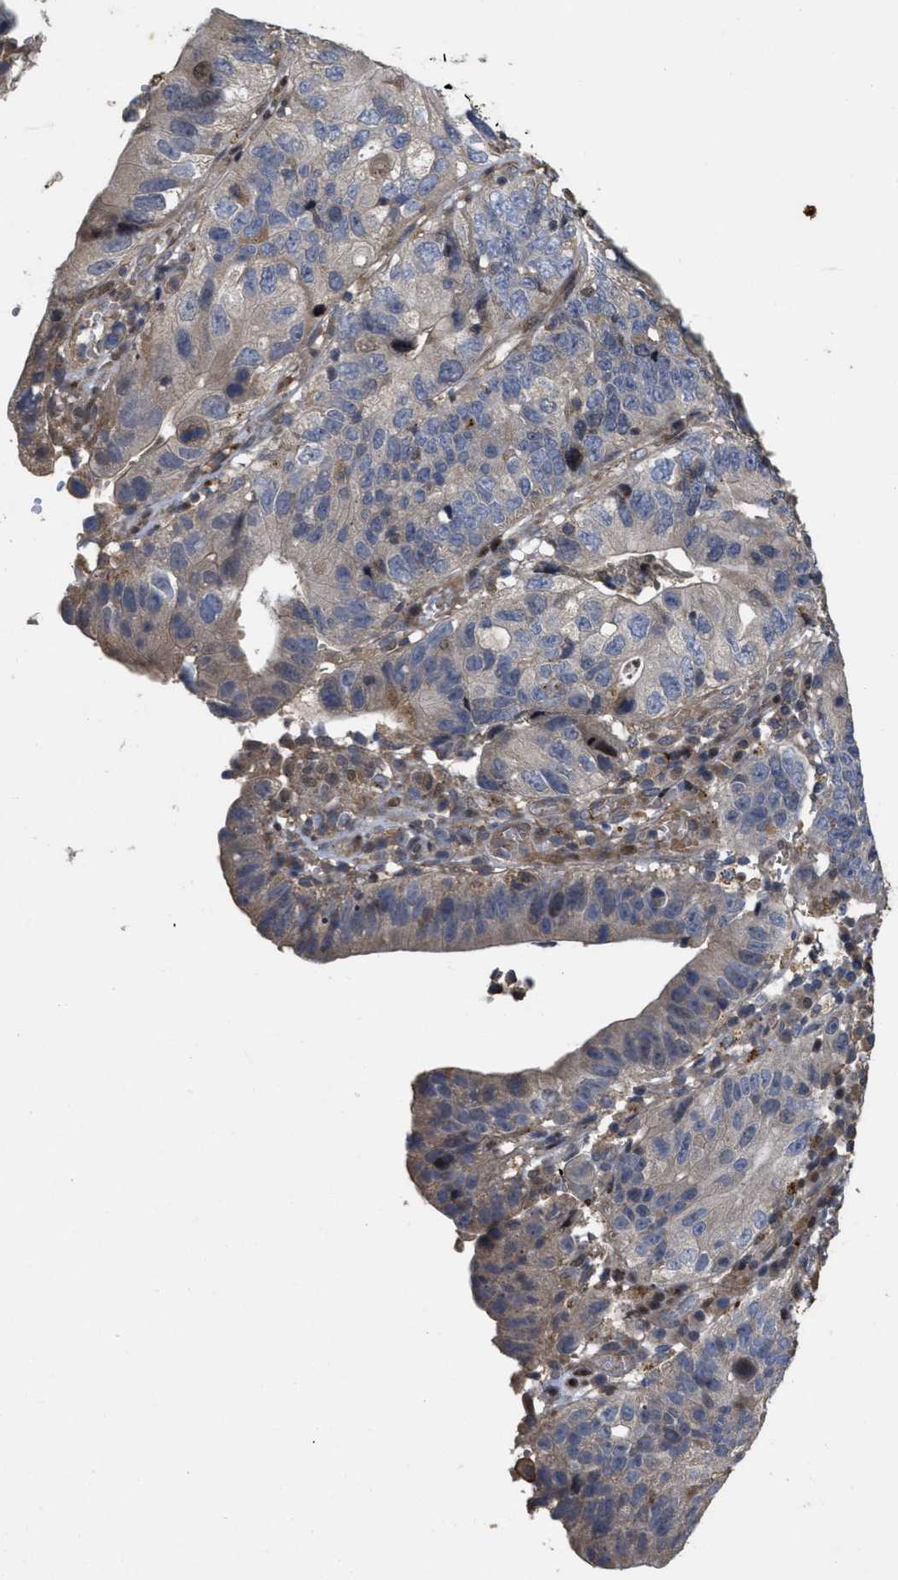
{"staining": {"intensity": "weak", "quantity": "<25%", "location": "cytoplasmic/membranous"}, "tissue": "stomach cancer", "cell_type": "Tumor cells", "image_type": "cancer", "snomed": [{"axis": "morphology", "description": "Adenocarcinoma, NOS"}, {"axis": "topography", "description": "Stomach"}], "caption": "DAB (3,3'-diaminobenzidine) immunohistochemical staining of stomach adenocarcinoma exhibits no significant staining in tumor cells.", "gene": "CBR3", "patient": {"sex": "male", "age": 59}}